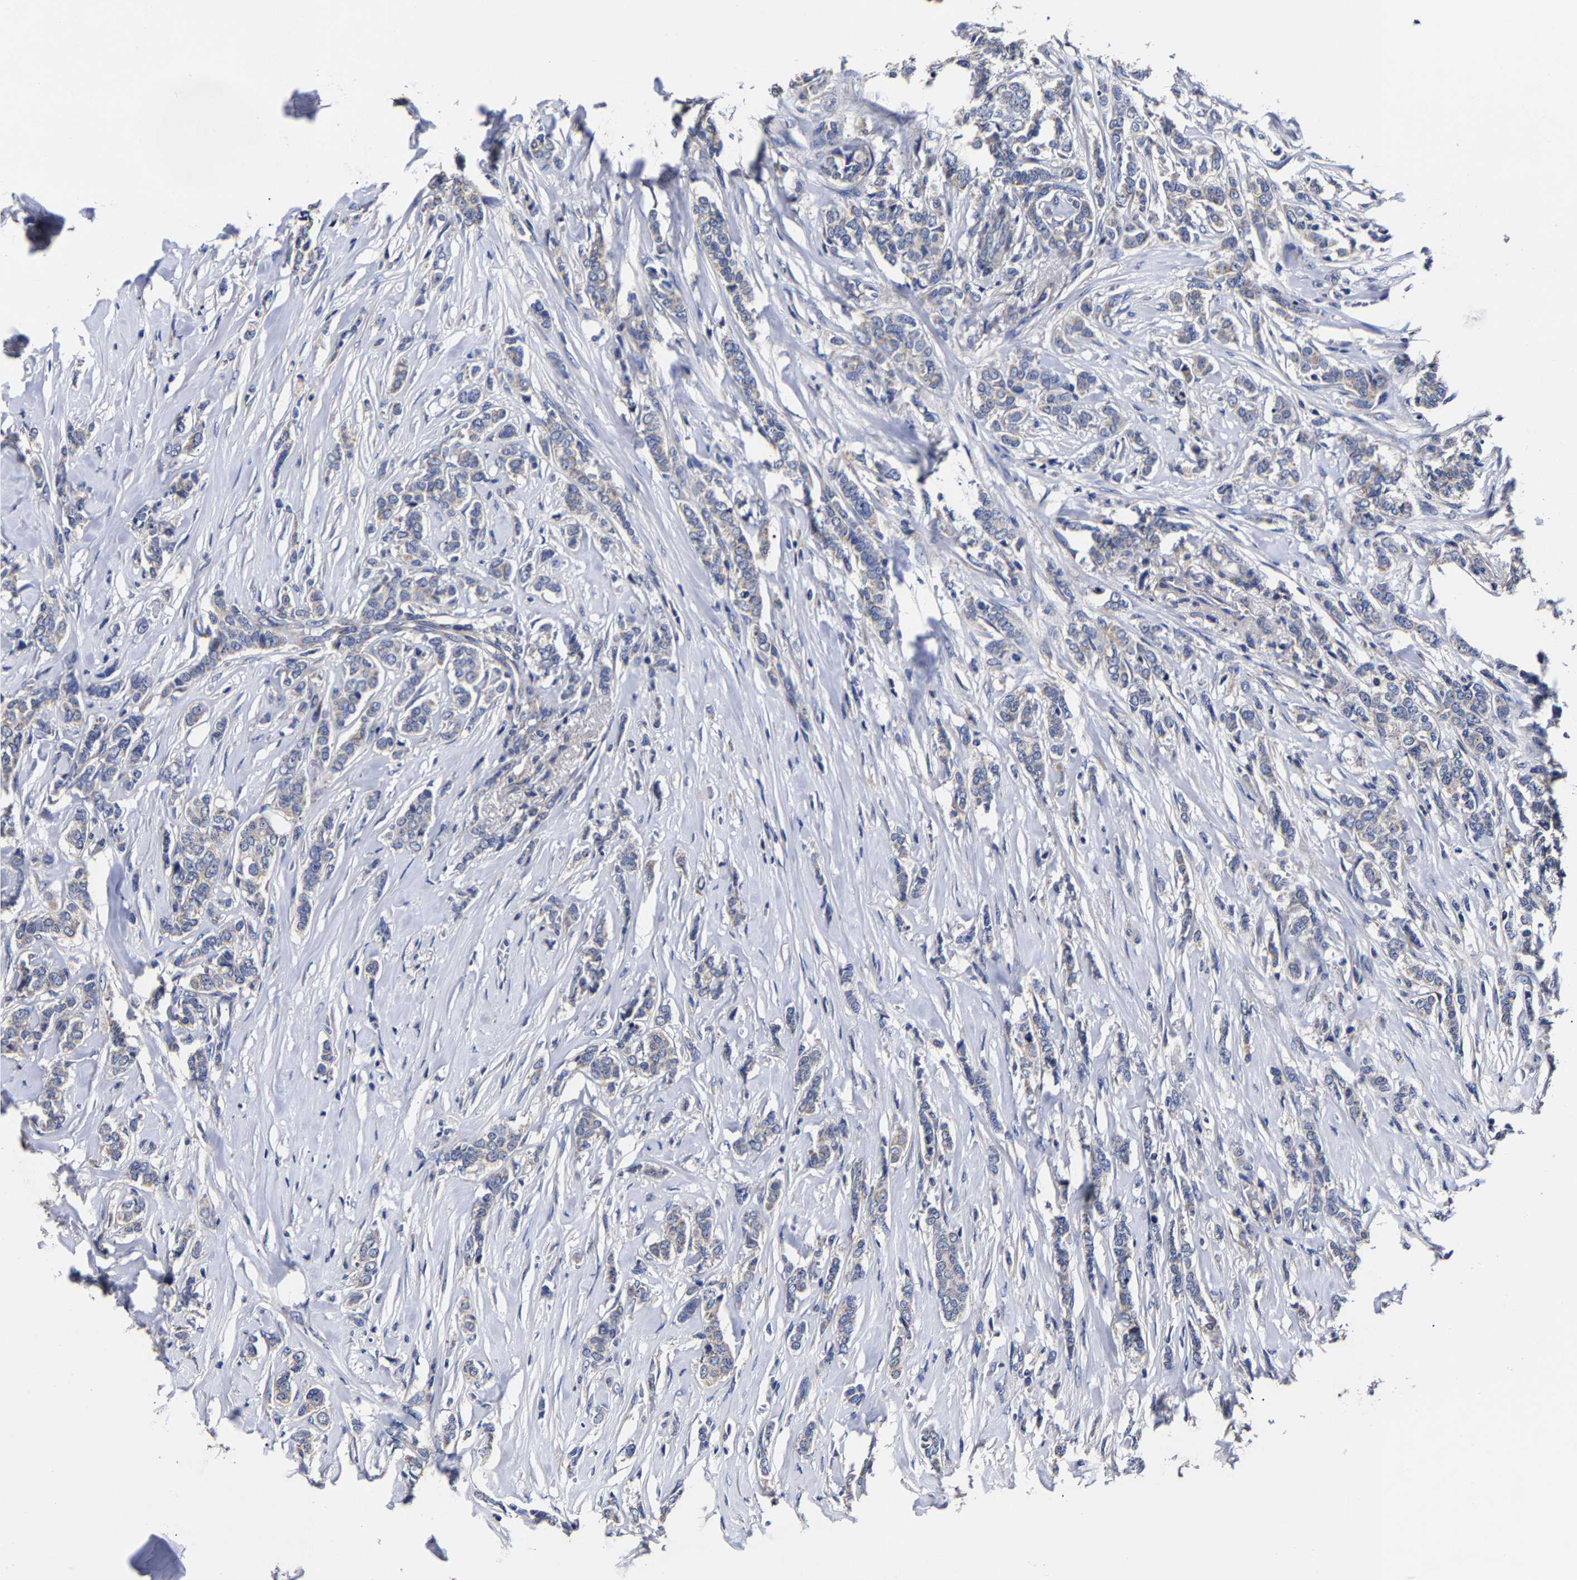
{"staining": {"intensity": "negative", "quantity": "none", "location": "none"}, "tissue": "breast cancer", "cell_type": "Tumor cells", "image_type": "cancer", "snomed": [{"axis": "morphology", "description": "Lobular carcinoma"}, {"axis": "topography", "description": "Skin"}, {"axis": "topography", "description": "Breast"}], "caption": "DAB immunohistochemical staining of human breast cancer (lobular carcinoma) displays no significant expression in tumor cells.", "gene": "AASS", "patient": {"sex": "female", "age": 46}}